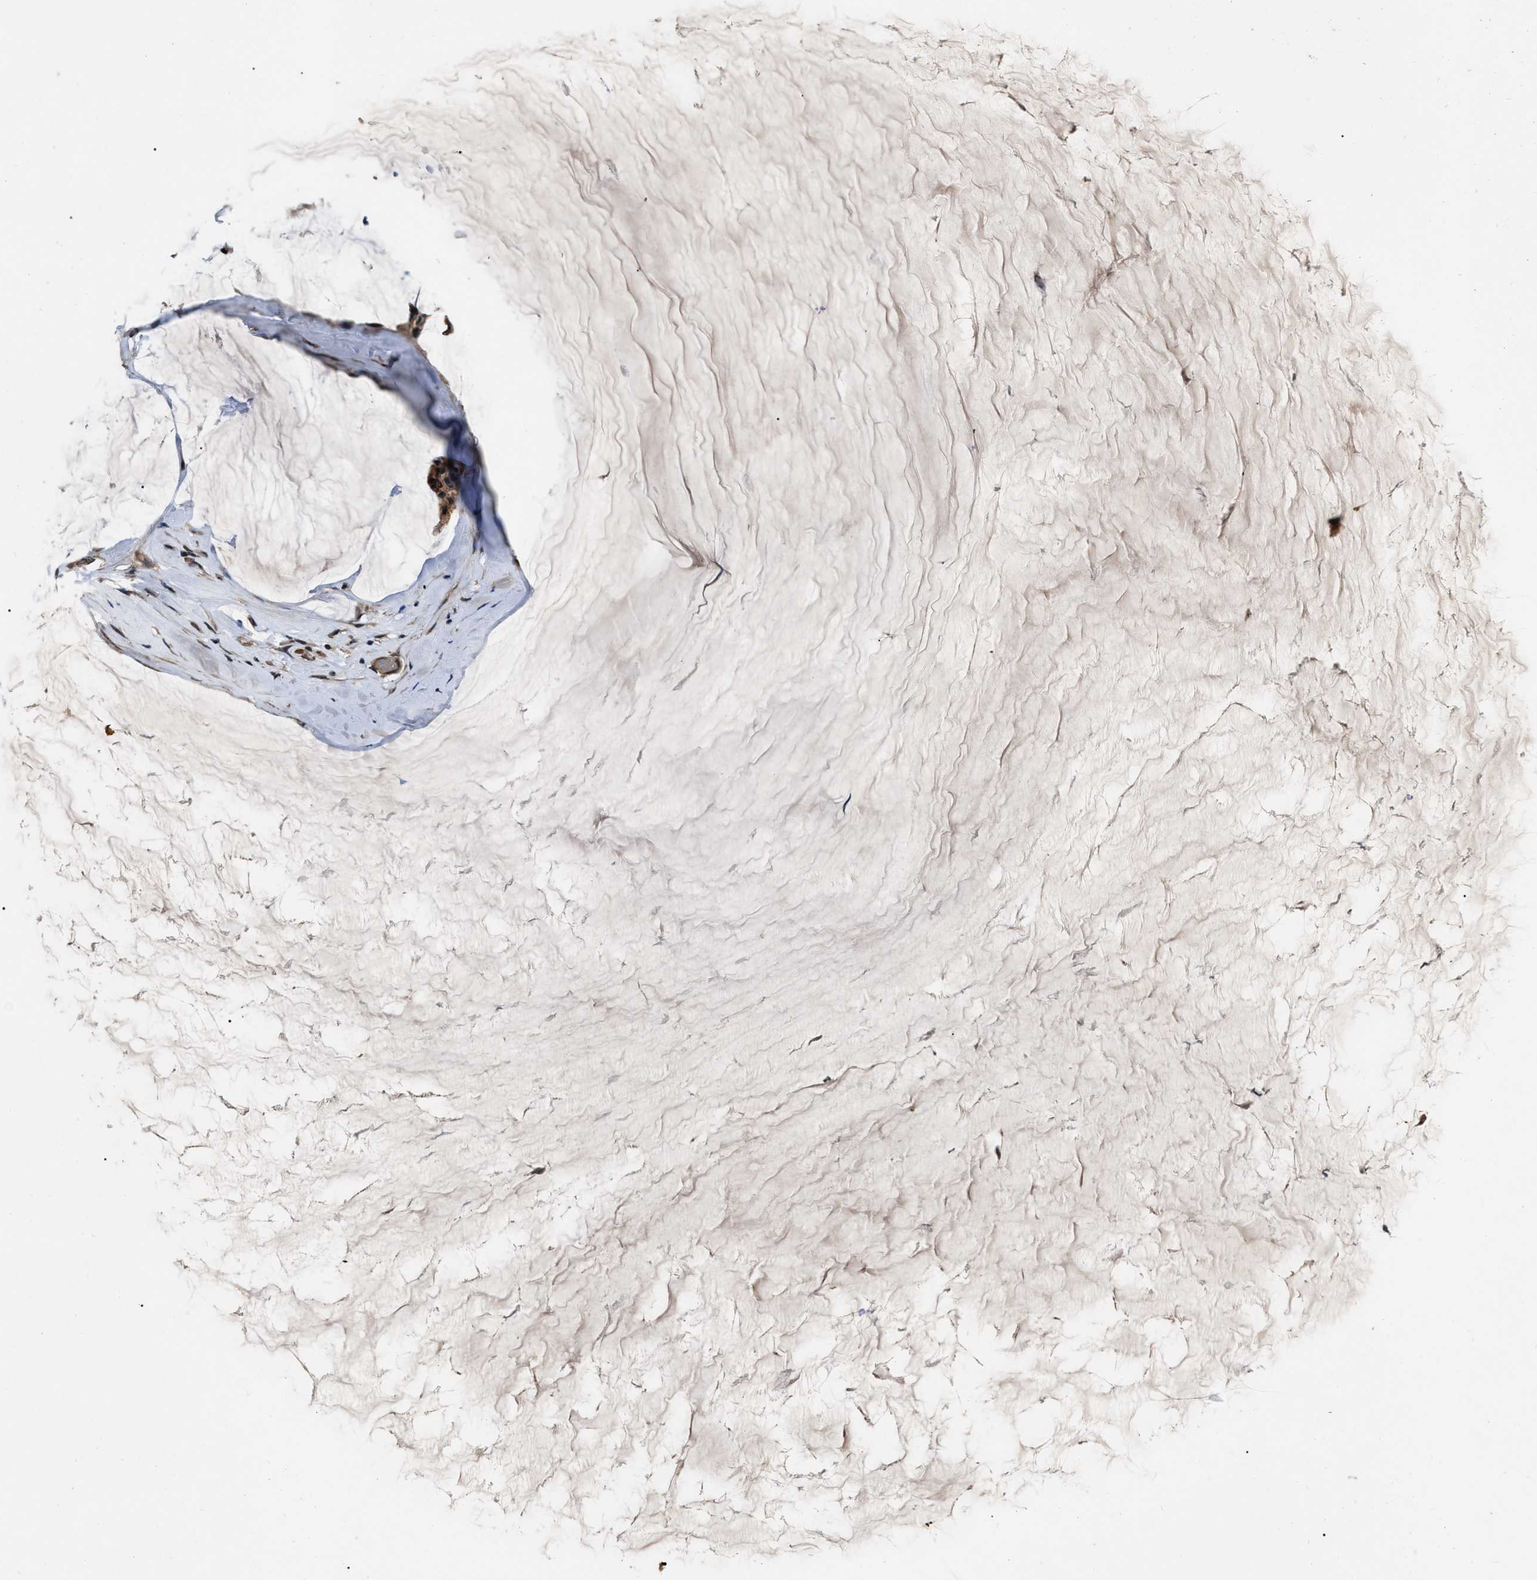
{"staining": {"intensity": "moderate", "quantity": "25%-75%", "location": "cytoplasmic/membranous"}, "tissue": "ovarian cancer", "cell_type": "Tumor cells", "image_type": "cancer", "snomed": [{"axis": "morphology", "description": "Cystadenocarcinoma, mucinous, NOS"}, {"axis": "topography", "description": "Ovary"}], "caption": "Immunohistochemical staining of human ovarian mucinous cystadenocarcinoma exhibits medium levels of moderate cytoplasmic/membranous protein positivity in about 25%-75% of tumor cells. Using DAB (3,3'-diaminobenzidine) (brown) and hematoxylin (blue) stains, captured at high magnification using brightfield microscopy.", "gene": "PPWD1", "patient": {"sex": "female", "age": 39}}